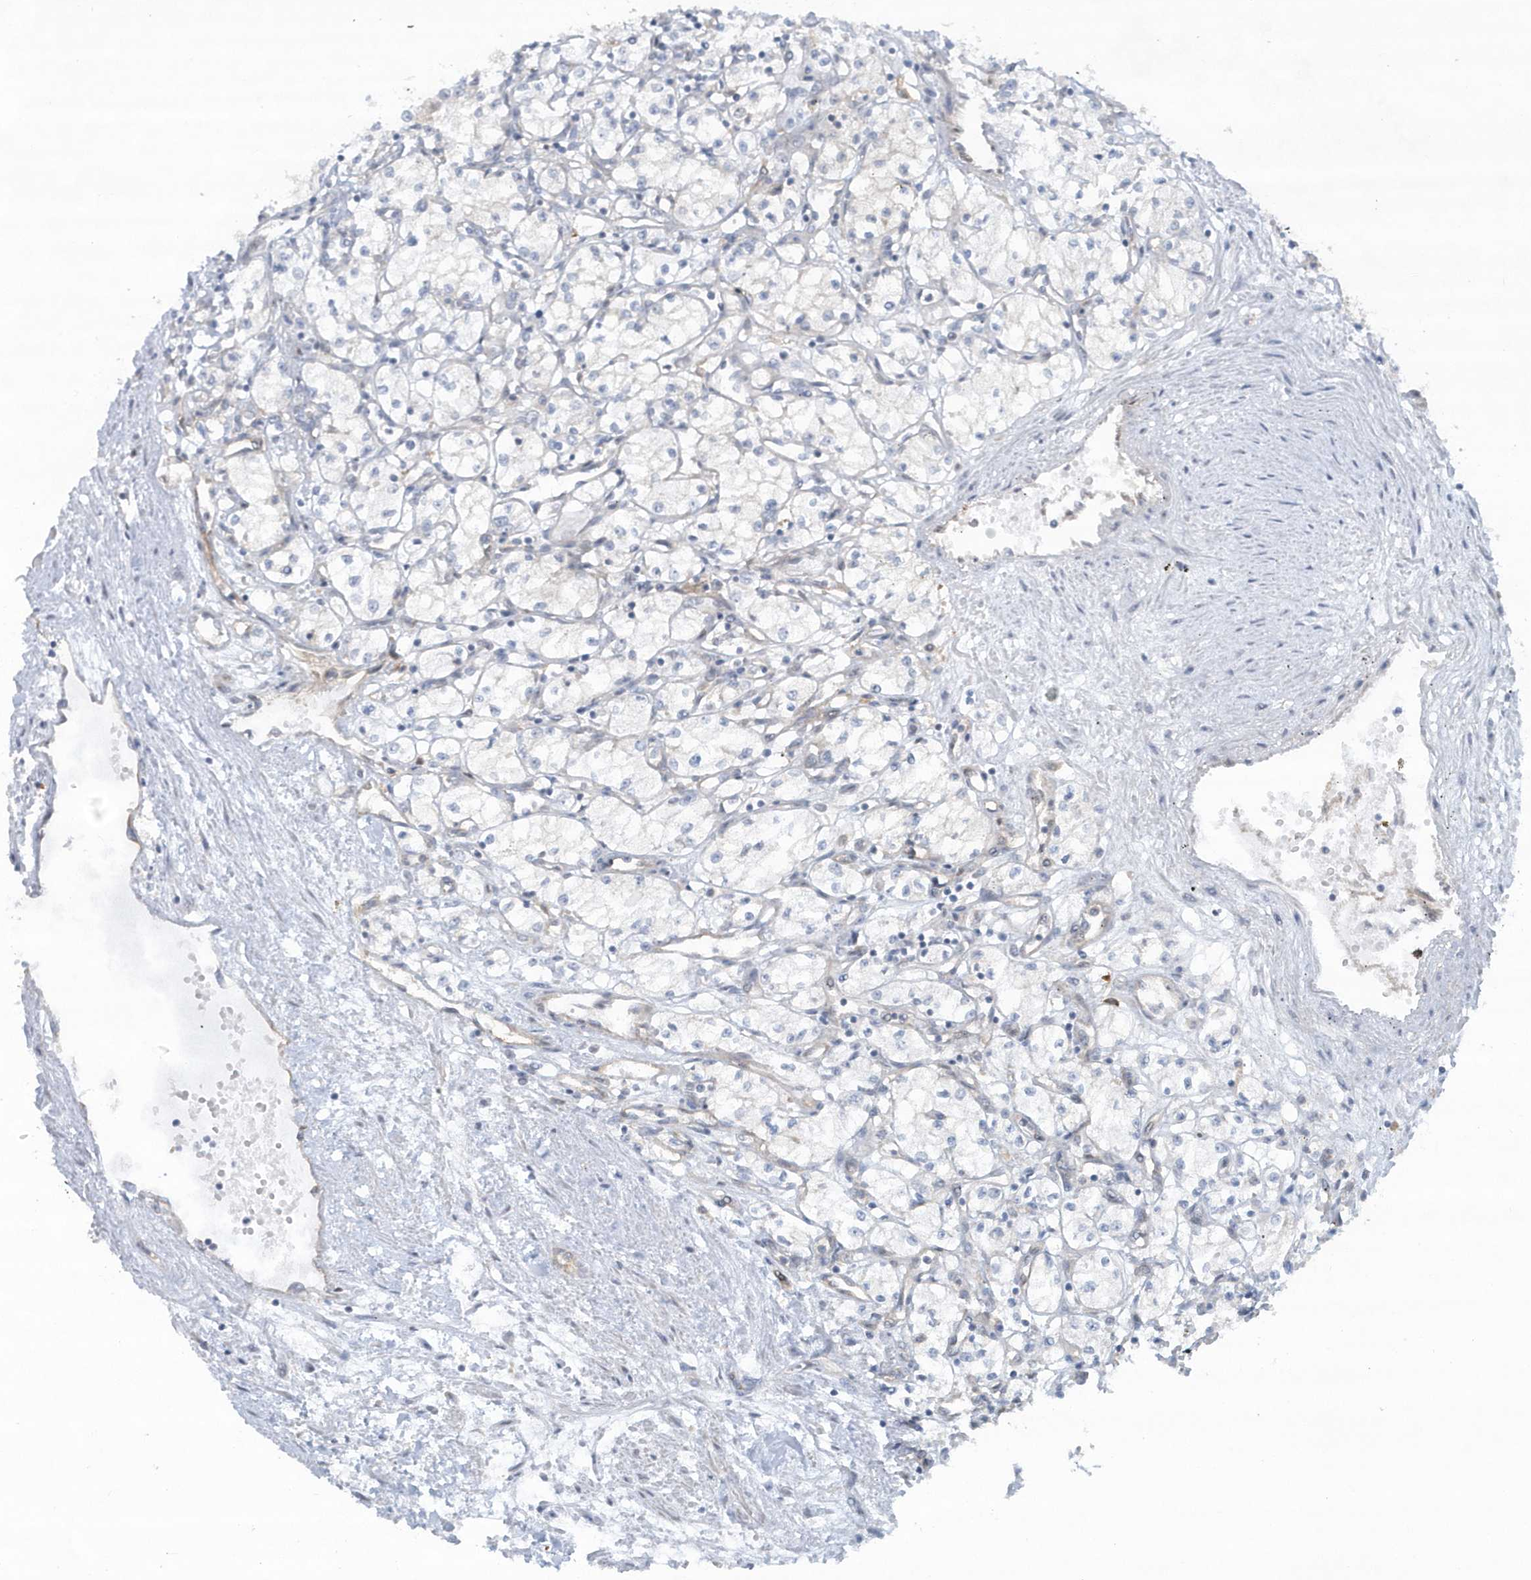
{"staining": {"intensity": "negative", "quantity": "none", "location": "none"}, "tissue": "renal cancer", "cell_type": "Tumor cells", "image_type": "cancer", "snomed": [{"axis": "morphology", "description": "Adenocarcinoma, NOS"}, {"axis": "topography", "description": "Kidney"}], "caption": "This is a histopathology image of immunohistochemistry (IHC) staining of renal adenocarcinoma, which shows no staining in tumor cells.", "gene": "RAI14", "patient": {"sex": "male", "age": 59}}